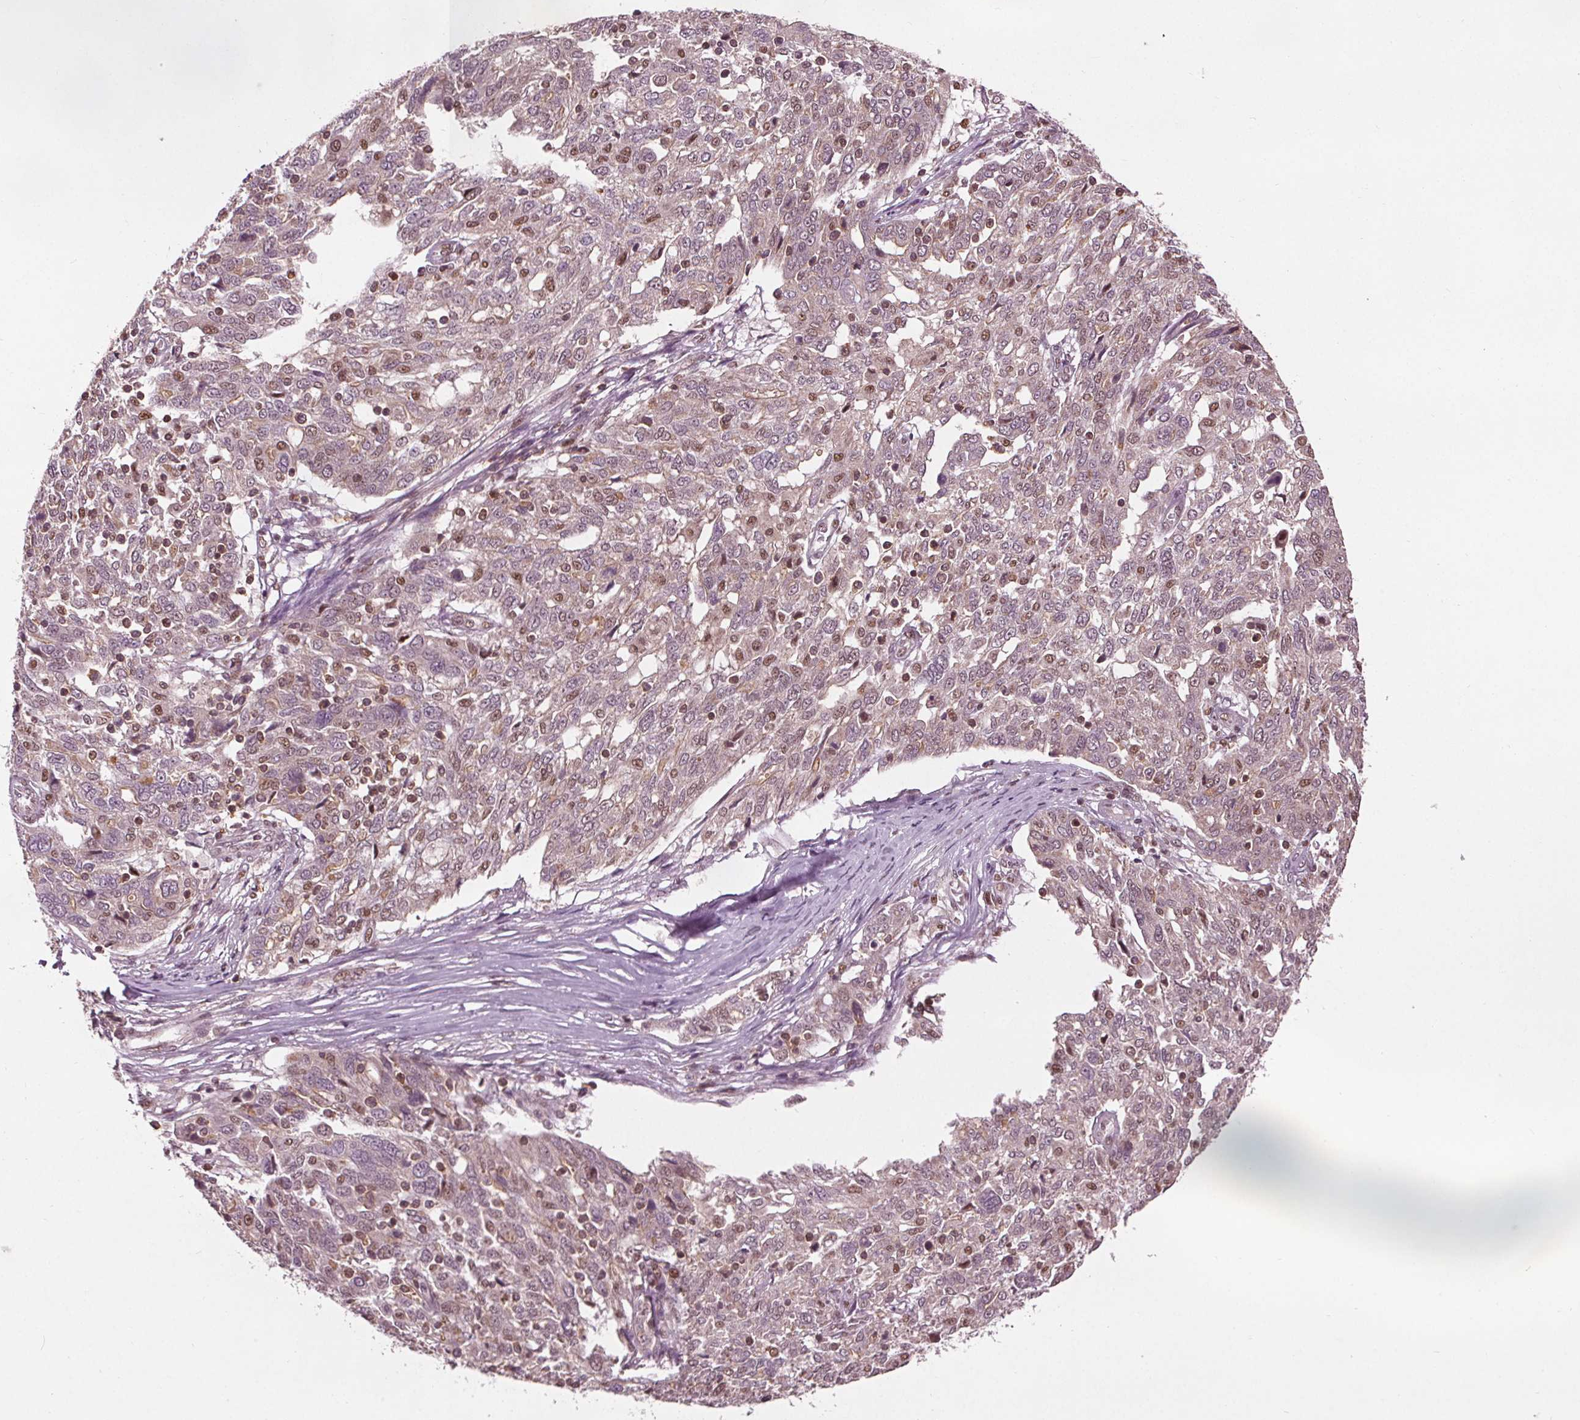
{"staining": {"intensity": "moderate", "quantity": "<25%", "location": "nuclear"}, "tissue": "ovarian cancer", "cell_type": "Tumor cells", "image_type": "cancer", "snomed": [{"axis": "morphology", "description": "Cystadenocarcinoma, serous, NOS"}, {"axis": "topography", "description": "Ovary"}], "caption": "Protein staining by IHC reveals moderate nuclear staining in approximately <25% of tumor cells in ovarian serous cystadenocarcinoma. The staining is performed using DAB brown chromogen to label protein expression. The nuclei are counter-stained blue using hematoxylin.", "gene": "DDX11", "patient": {"sex": "female", "age": 67}}